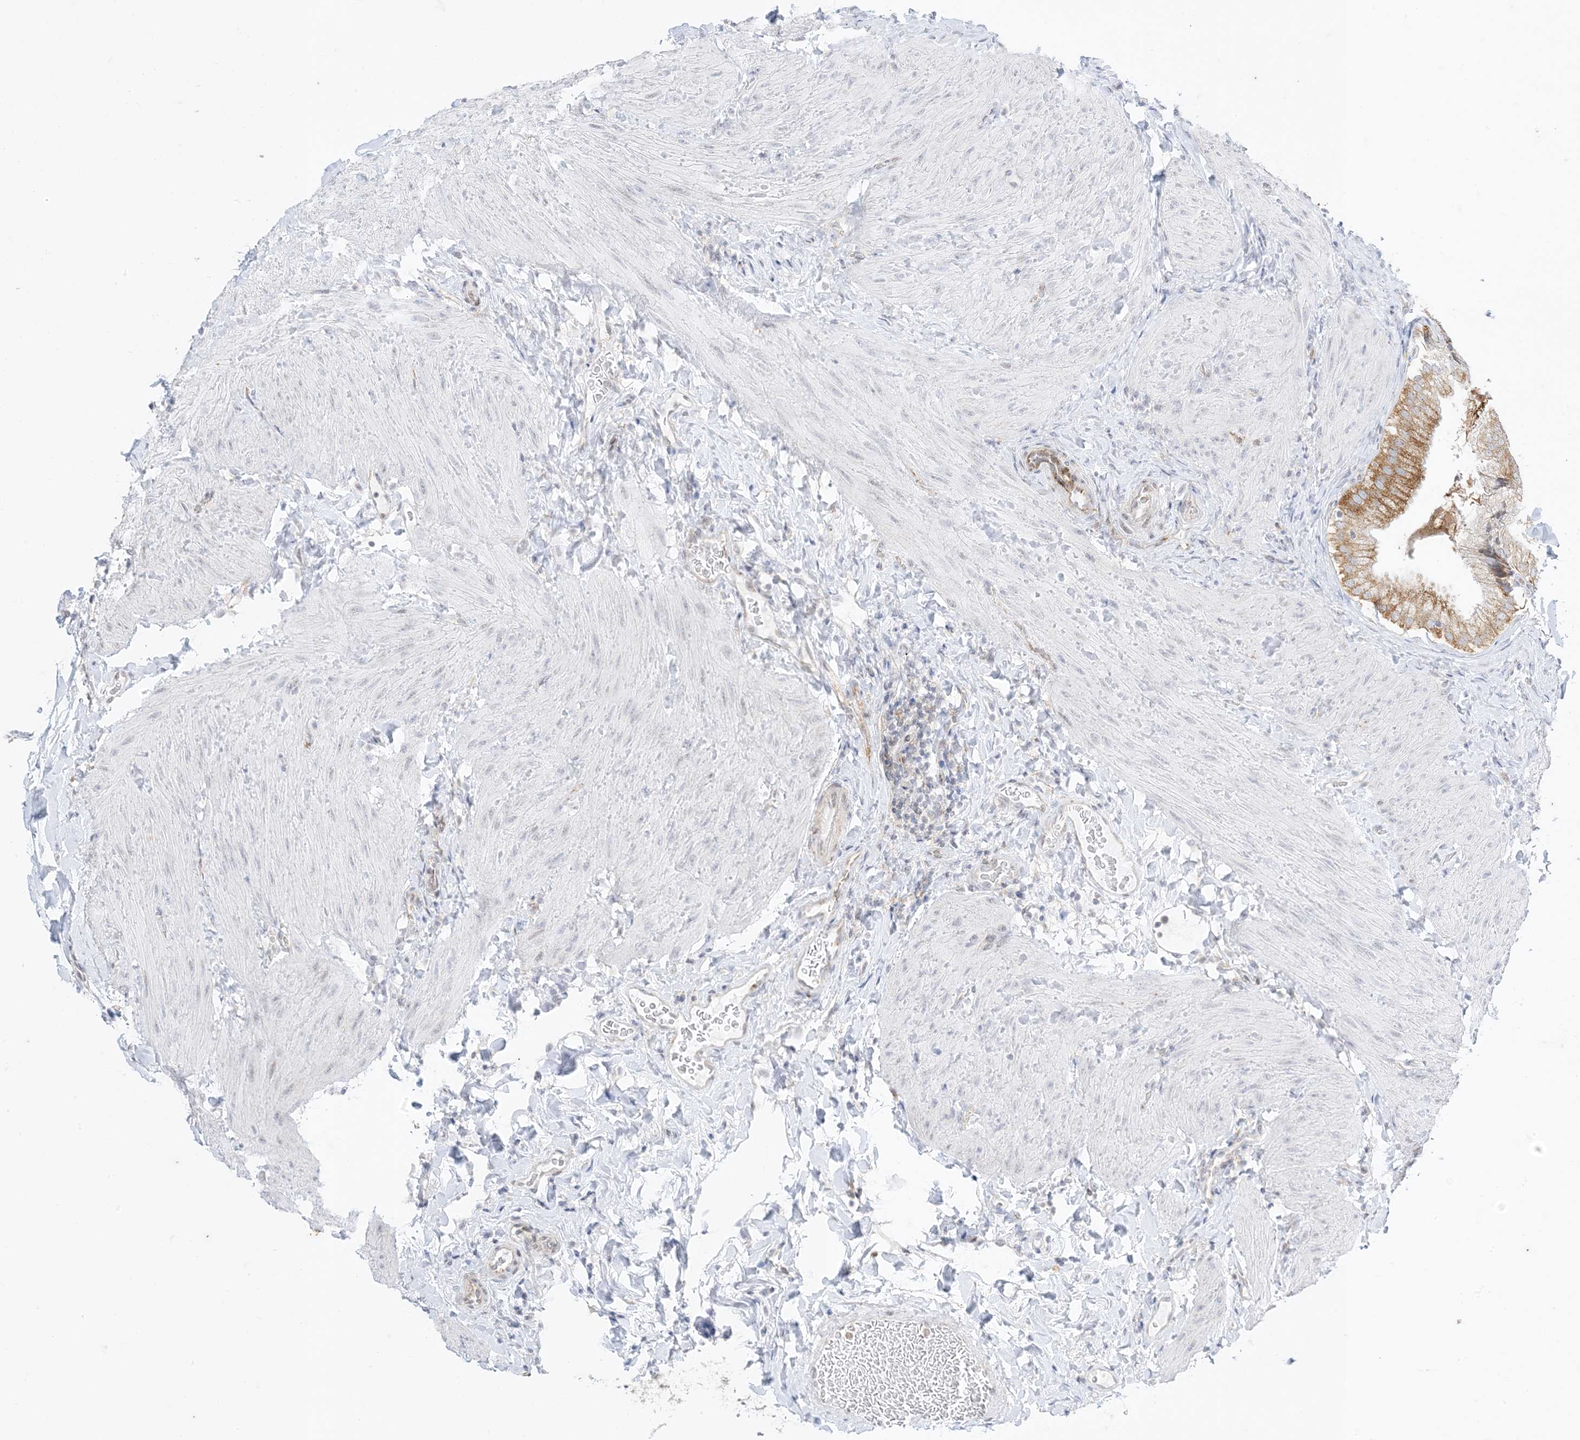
{"staining": {"intensity": "moderate", "quantity": ">75%", "location": "cytoplasmic/membranous"}, "tissue": "gallbladder", "cell_type": "Glandular cells", "image_type": "normal", "snomed": [{"axis": "morphology", "description": "Normal tissue, NOS"}, {"axis": "topography", "description": "Gallbladder"}], "caption": "Gallbladder stained for a protein (brown) exhibits moderate cytoplasmic/membranous positive staining in approximately >75% of glandular cells.", "gene": "RAC1", "patient": {"sex": "female", "age": 30}}